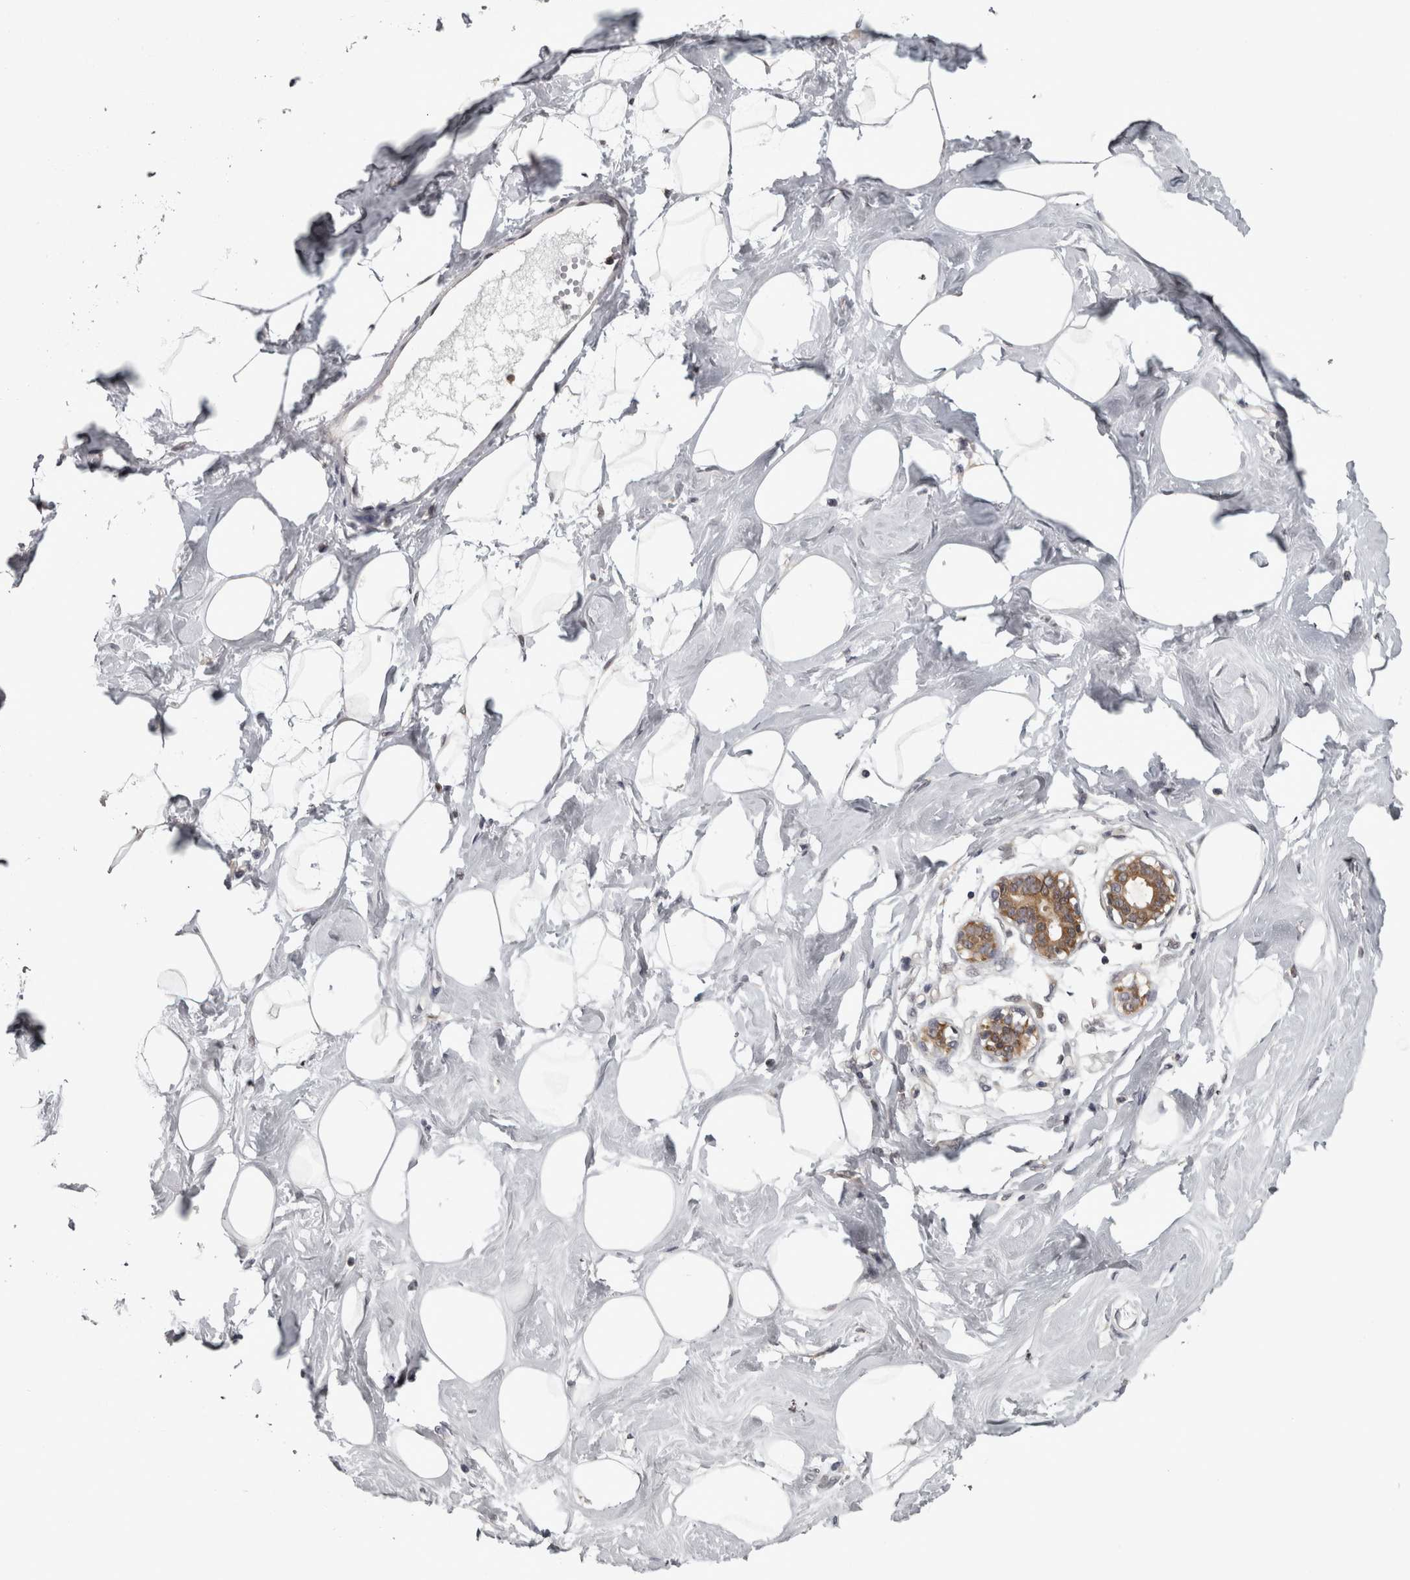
{"staining": {"intensity": "negative", "quantity": "none", "location": "none"}, "tissue": "breast", "cell_type": "Adipocytes", "image_type": "normal", "snomed": [{"axis": "morphology", "description": "Normal tissue, NOS"}, {"axis": "topography", "description": "Breast"}], "caption": "High power microscopy image of an IHC micrograph of normal breast, revealing no significant staining in adipocytes.", "gene": "CACYBP", "patient": {"sex": "female", "age": 23}}